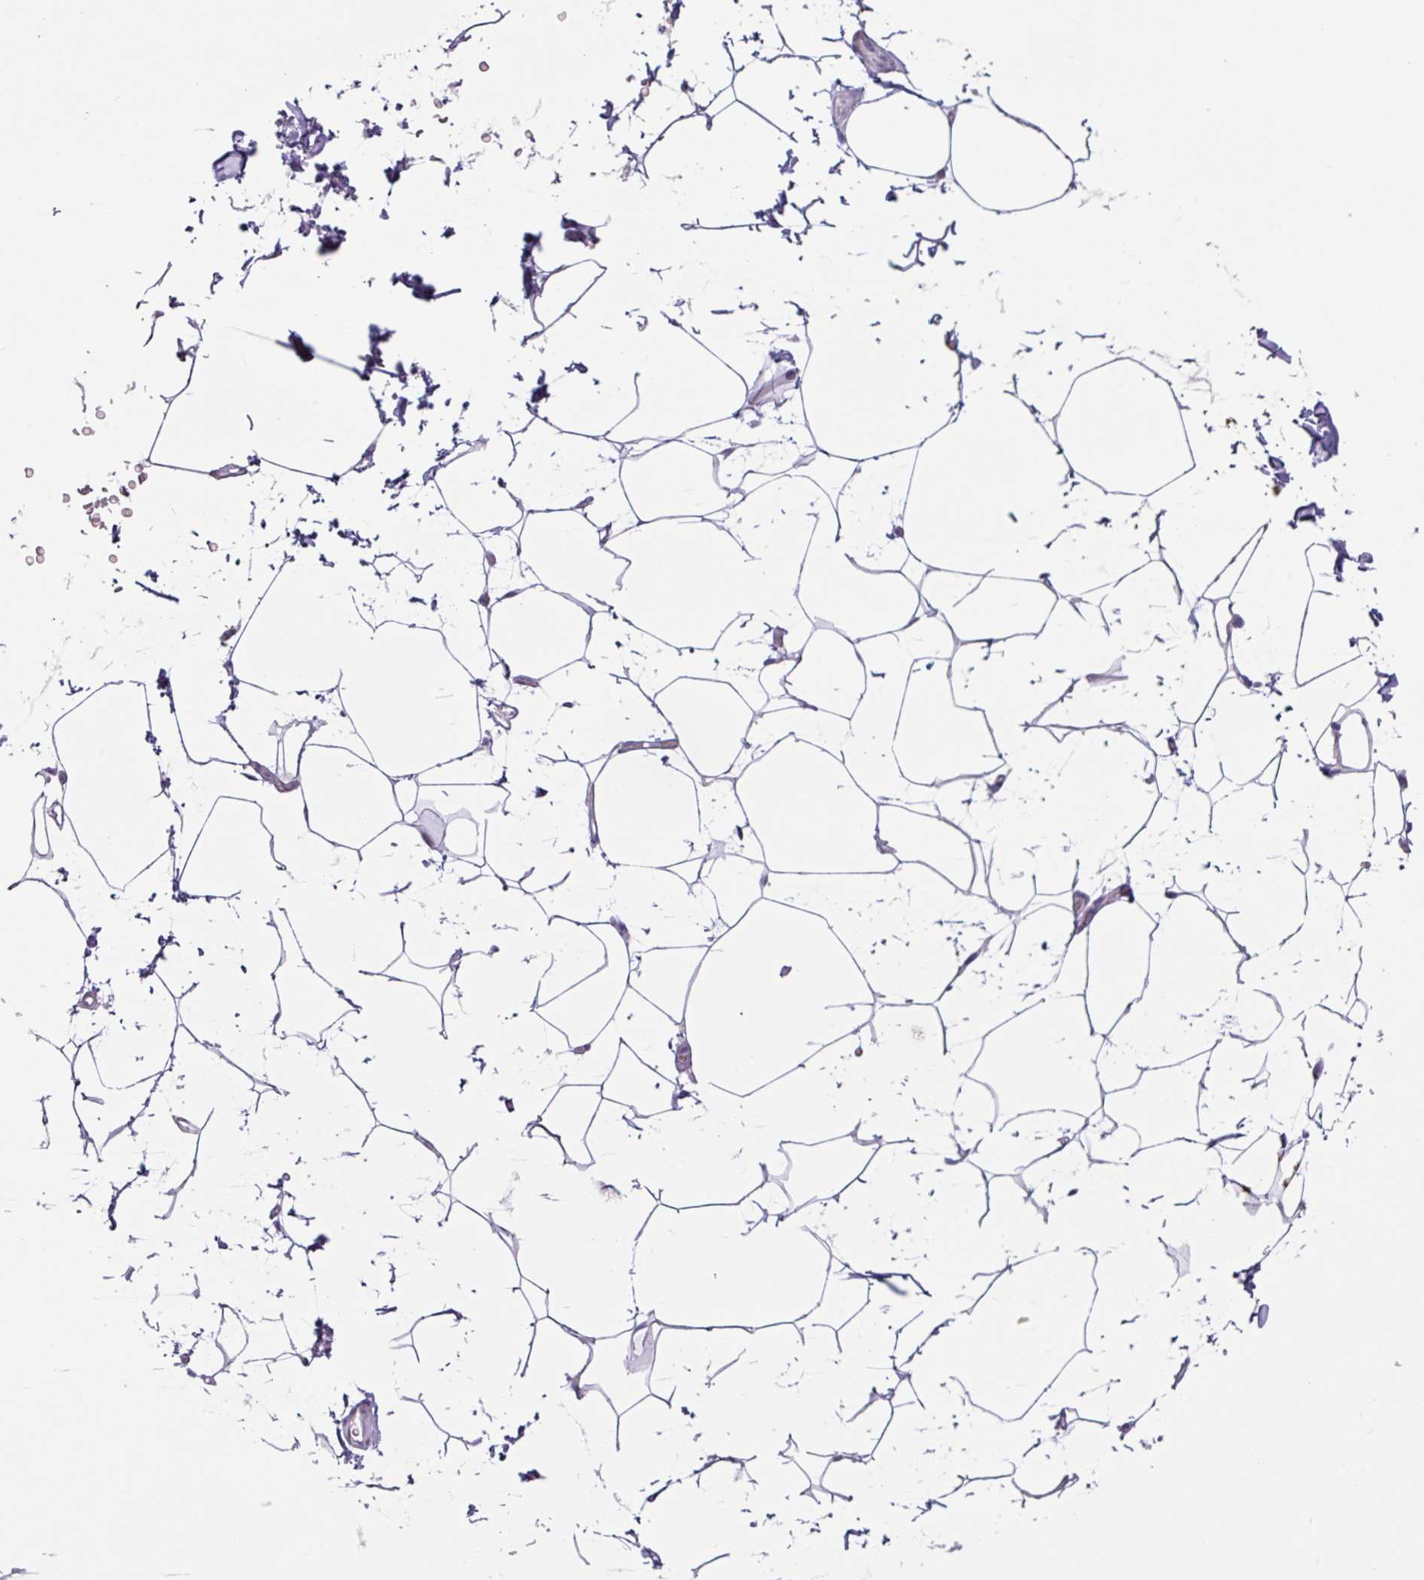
{"staining": {"intensity": "negative", "quantity": "none", "location": "none"}, "tissue": "adipose tissue", "cell_type": "Adipocytes", "image_type": "normal", "snomed": [{"axis": "morphology", "description": "Normal tissue, NOS"}, {"axis": "topography", "description": "Vascular tissue"}, {"axis": "topography", "description": "Peripheral nerve tissue"}], "caption": "Micrograph shows no protein staining in adipocytes of benign adipose tissue. Nuclei are stained in blue.", "gene": "OTX1", "patient": {"sex": "male", "age": 41}}